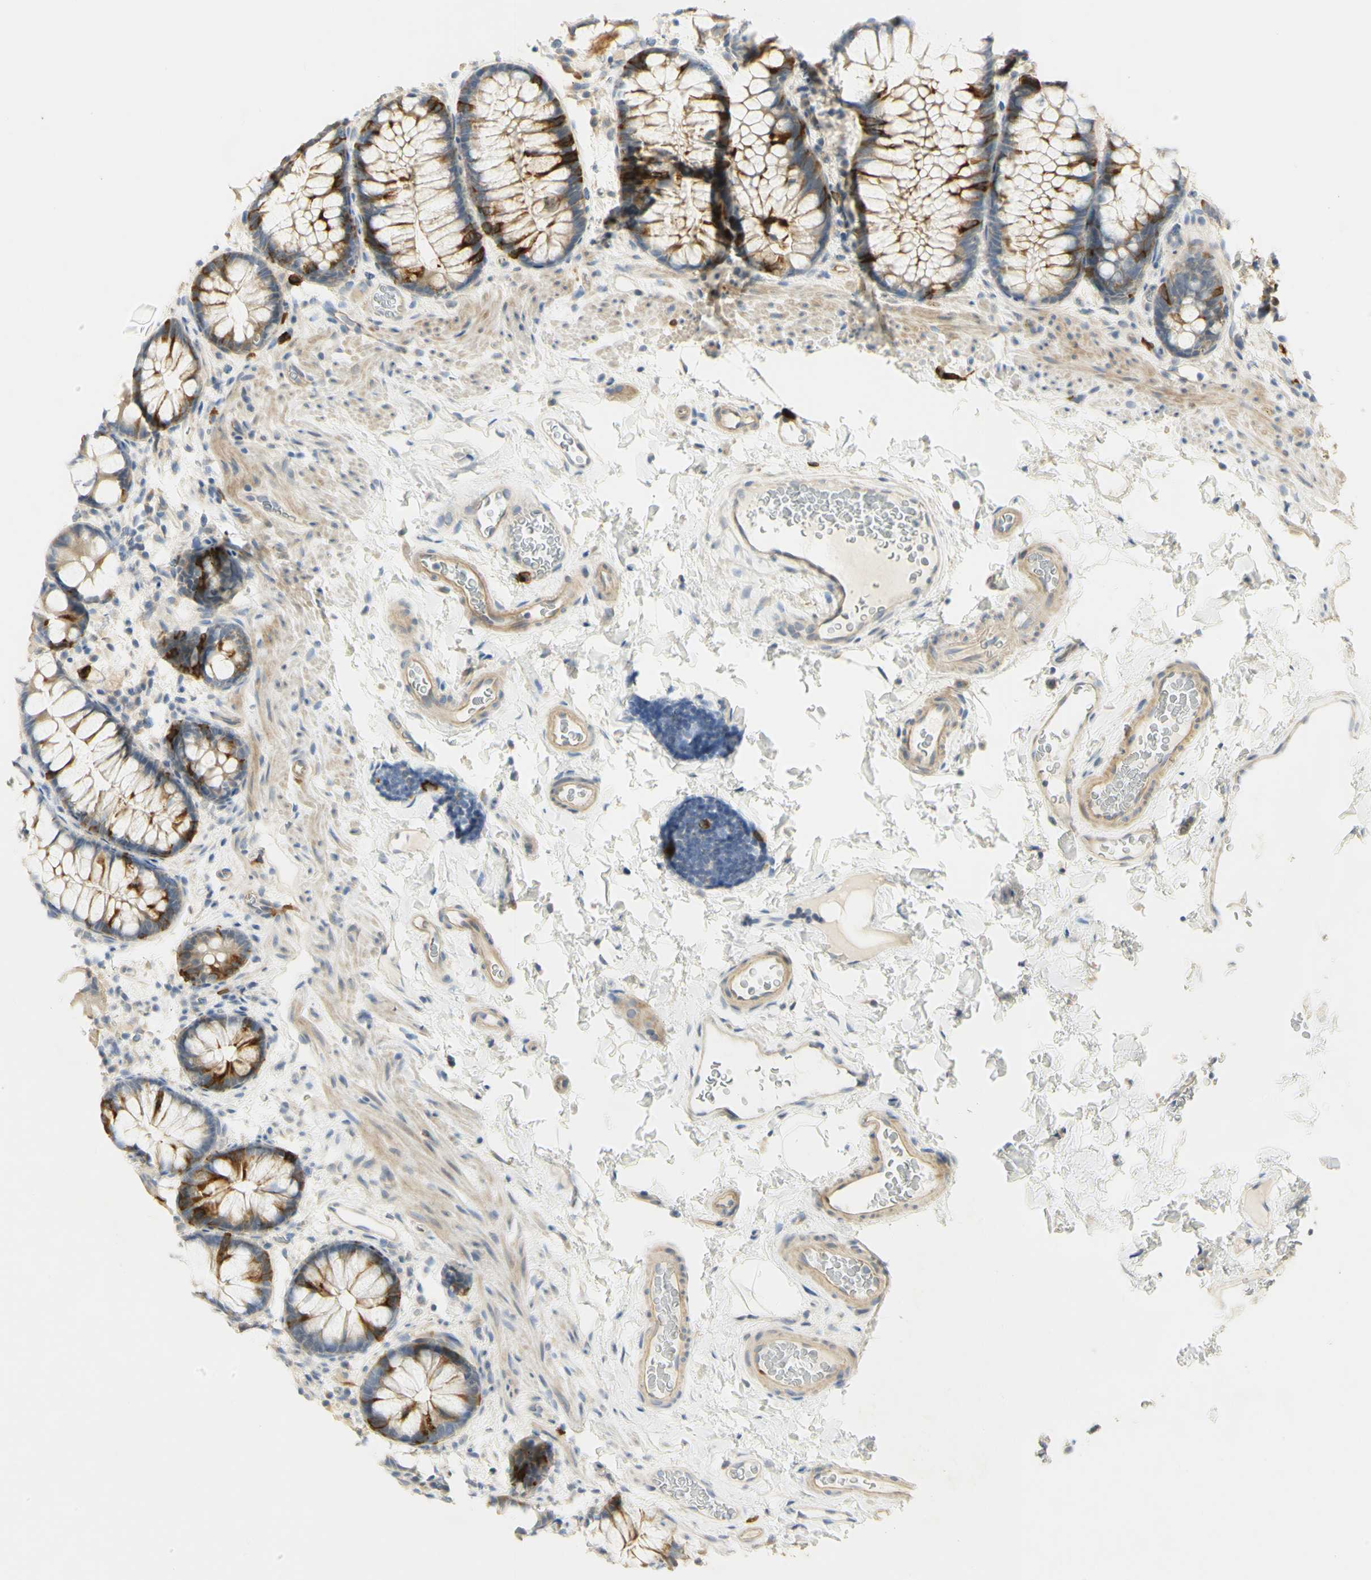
{"staining": {"intensity": "moderate", "quantity": ">75%", "location": "cytoplasmic/membranous"}, "tissue": "colon", "cell_type": "Endothelial cells", "image_type": "normal", "snomed": [{"axis": "morphology", "description": "Normal tissue, NOS"}, {"axis": "topography", "description": "Colon"}], "caption": "Immunohistochemical staining of unremarkable human colon shows moderate cytoplasmic/membranous protein positivity in about >75% of endothelial cells. (DAB (3,3'-diaminobenzidine) IHC with brightfield microscopy, high magnification).", "gene": "KIF11", "patient": {"sex": "female", "age": 80}}